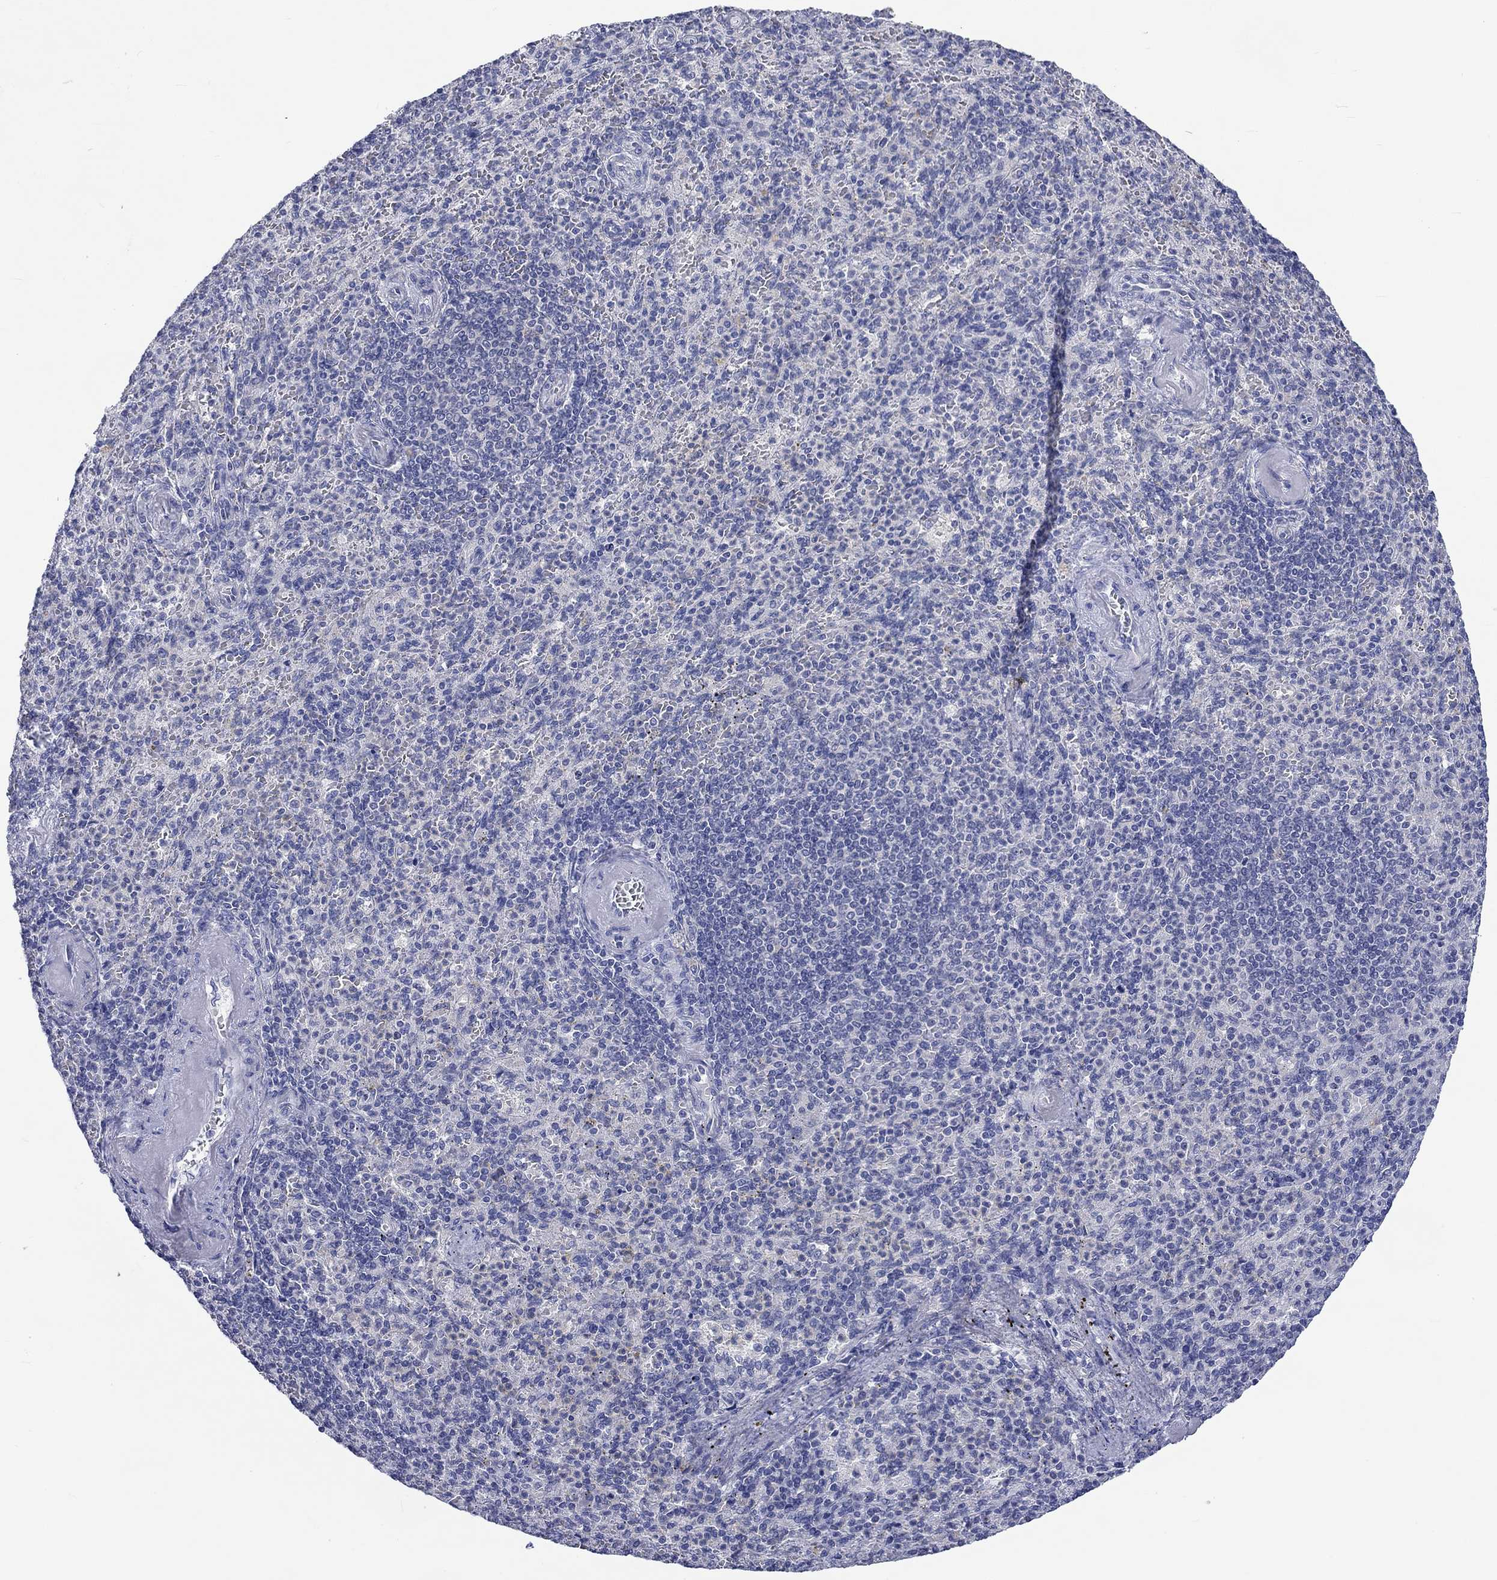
{"staining": {"intensity": "negative", "quantity": "none", "location": "none"}, "tissue": "spleen", "cell_type": "Cells in red pulp", "image_type": "normal", "snomed": [{"axis": "morphology", "description": "Normal tissue, NOS"}, {"axis": "topography", "description": "Spleen"}], "caption": "Image shows no significant protein staining in cells in red pulp of normal spleen.", "gene": "CERS1", "patient": {"sex": "female", "age": 74}}